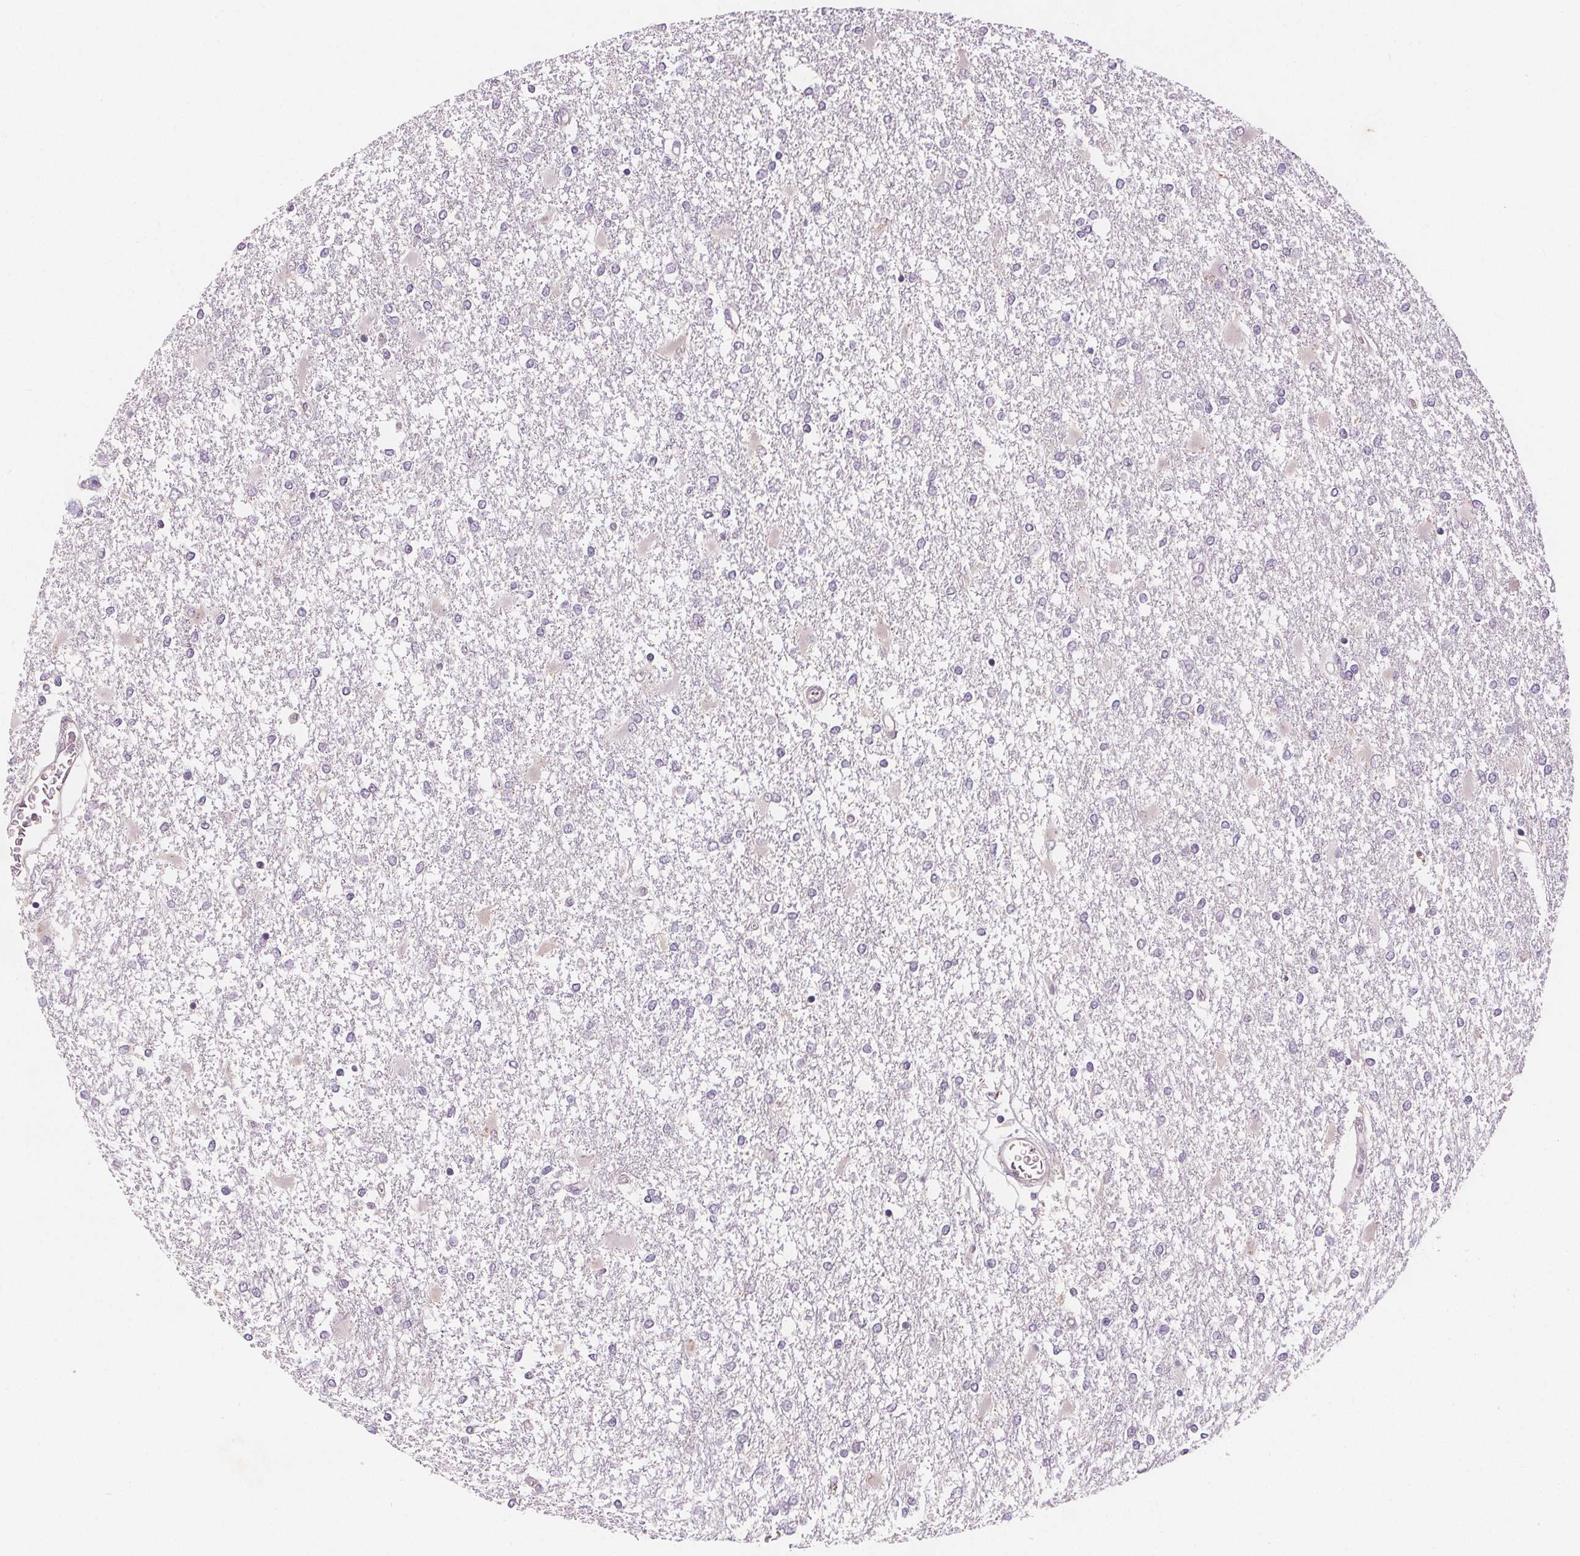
{"staining": {"intensity": "negative", "quantity": "none", "location": "none"}, "tissue": "glioma", "cell_type": "Tumor cells", "image_type": "cancer", "snomed": [{"axis": "morphology", "description": "Glioma, malignant, High grade"}, {"axis": "topography", "description": "Cerebral cortex"}], "caption": "There is no significant expression in tumor cells of malignant high-grade glioma.", "gene": "TMEM80", "patient": {"sex": "male", "age": 79}}